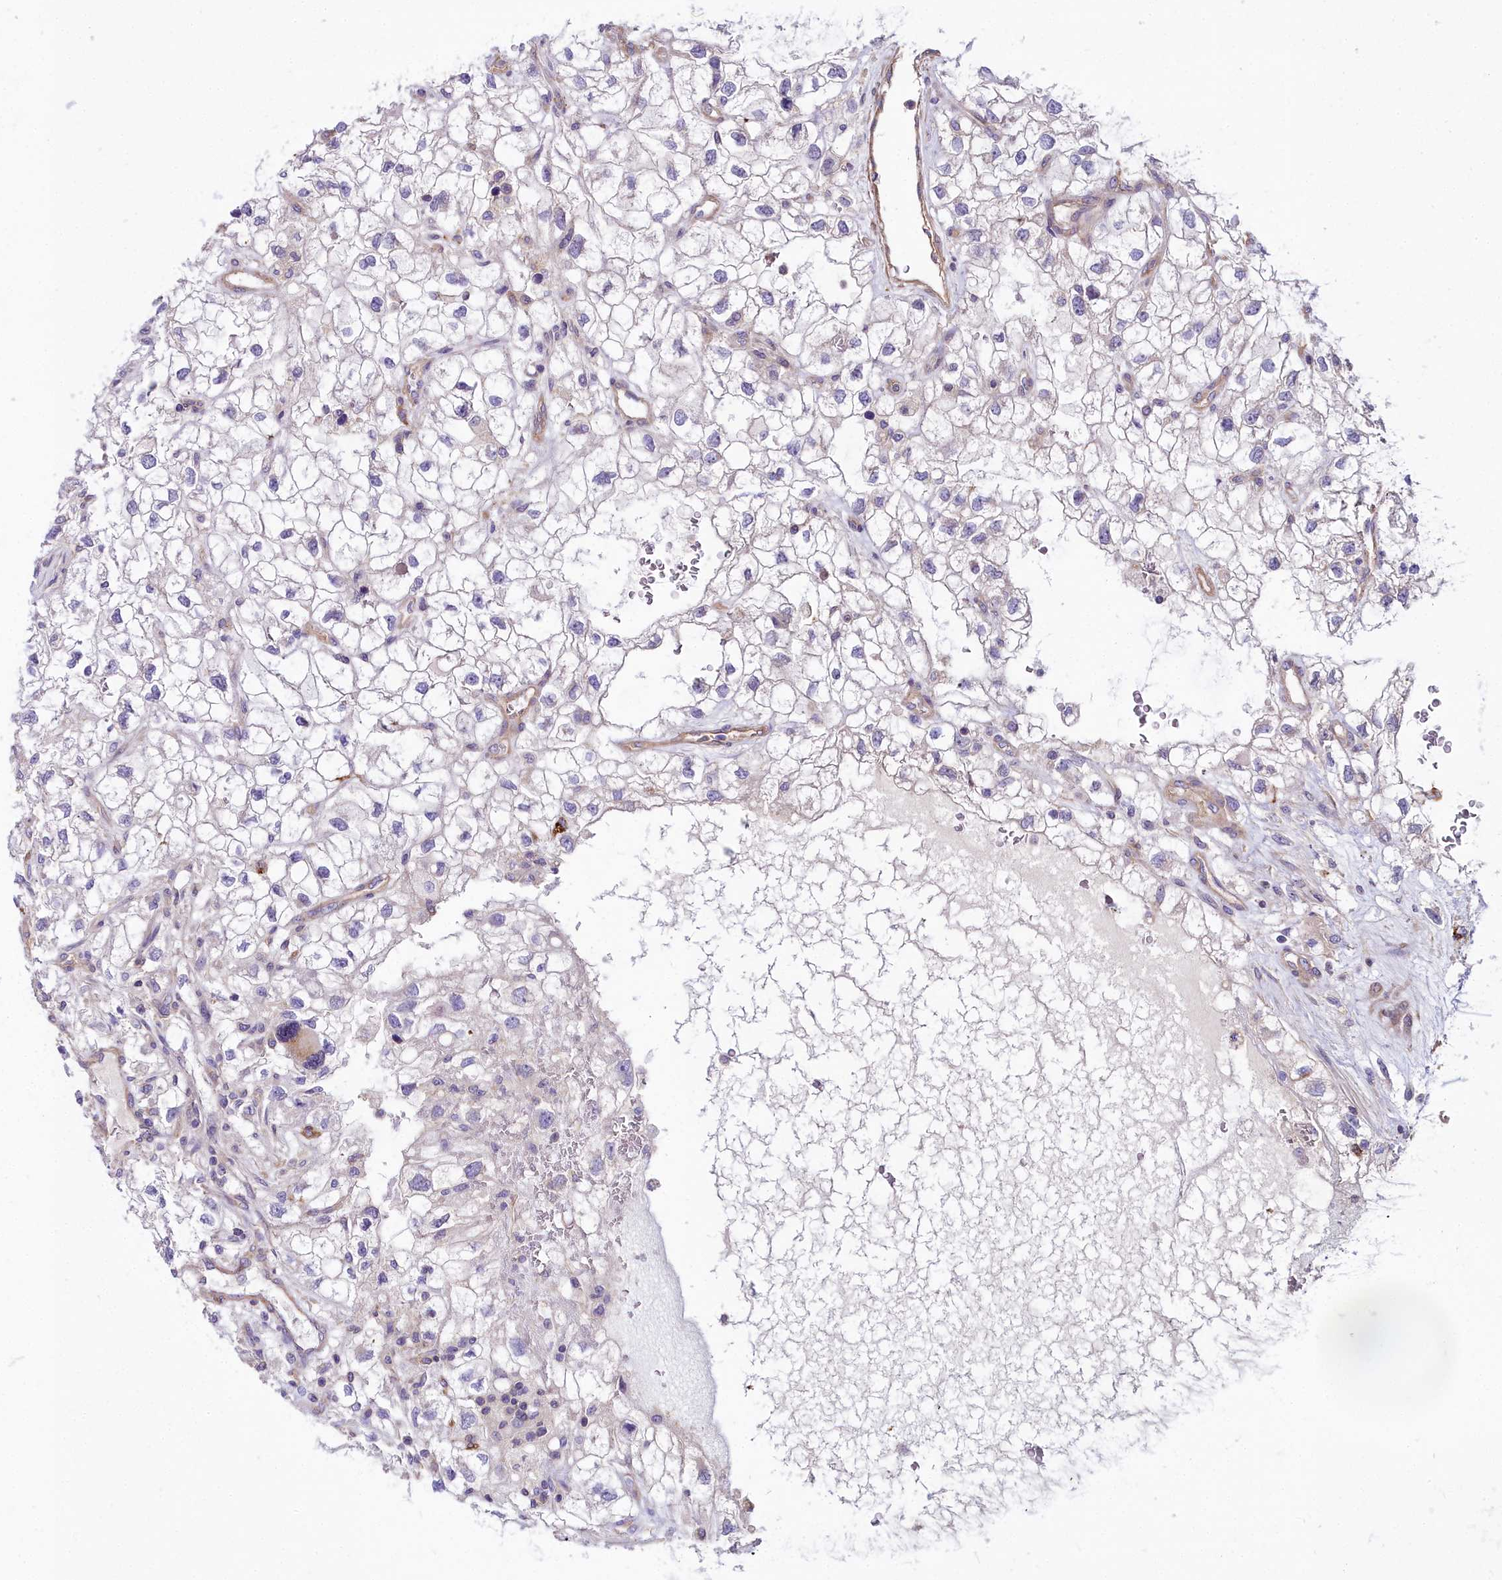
{"staining": {"intensity": "negative", "quantity": "none", "location": "none"}, "tissue": "renal cancer", "cell_type": "Tumor cells", "image_type": "cancer", "snomed": [{"axis": "morphology", "description": "Adenocarcinoma, NOS"}, {"axis": "topography", "description": "Kidney"}], "caption": "High power microscopy micrograph of an immunohistochemistry micrograph of adenocarcinoma (renal), revealing no significant staining in tumor cells.", "gene": "HLA-DOA", "patient": {"sex": "male", "age": 59}}